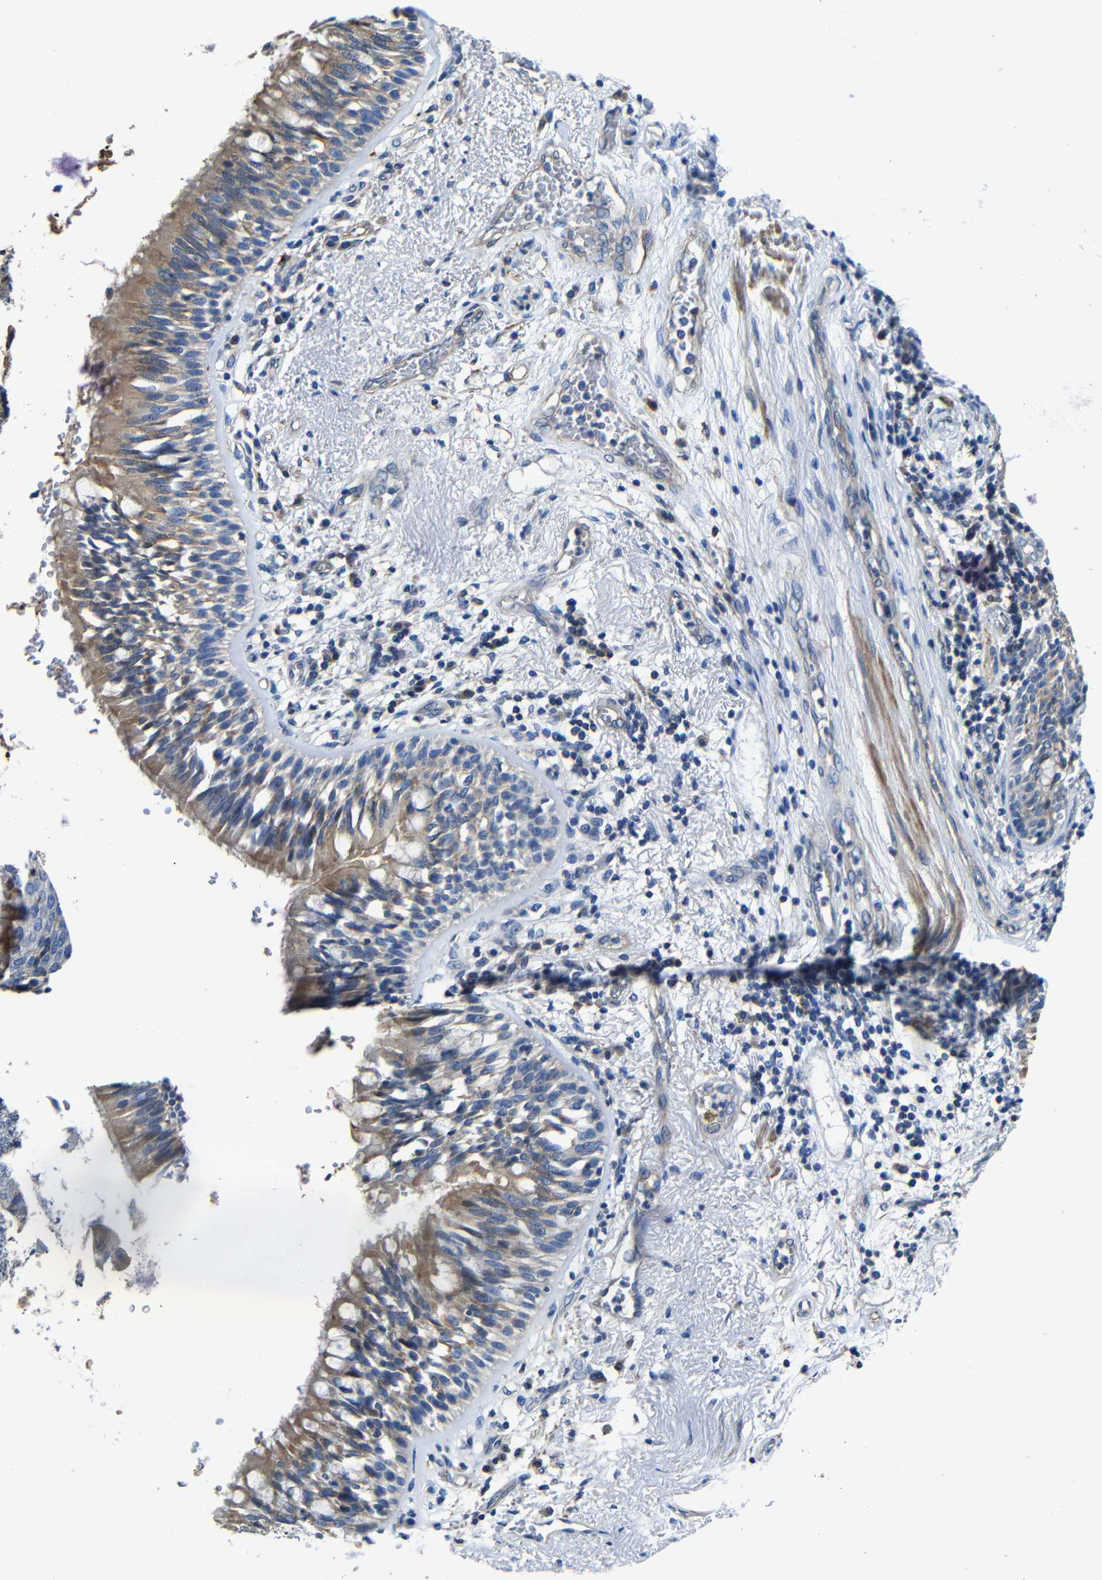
{"staining": {"intensity": "moderate", "quantity": ">75%", "location": "cytoplasmic/membranous"}, "tissue": "bronchus", "cell_type": "Respiratory epithelial cells", "image_type": "normal", "snomed": [{"axis": "morphology", "description": "Normal tissue, NOS"}, {"axis": "morphology", "description": "Adenocarcinoma, NOS"}, {"axis": "morphology", "description": "Adenocarcinoma, metastatic, NOS"}, {"axis": "topography", "description": "Lymph node"}, {"axis": "topography", "description": "Bronchus"}, {"axis": "topography", "description": "Lung"}], "caption": "Immunohistochemistry (IHC) staining of unremarkable bronchus, which displays medium levels of moderate cytoplasmic/membranous positivity in approximately >75% of respiratory epithelial cells indicating moderate cytoplasmic/membranous protein staining. The staining was performed using DAB (brown) for protein detection and nuclei were counterstained in hematoxylin (blue).", "gene": "GDI1", "patient": {"sex": "female", "age": 54}}